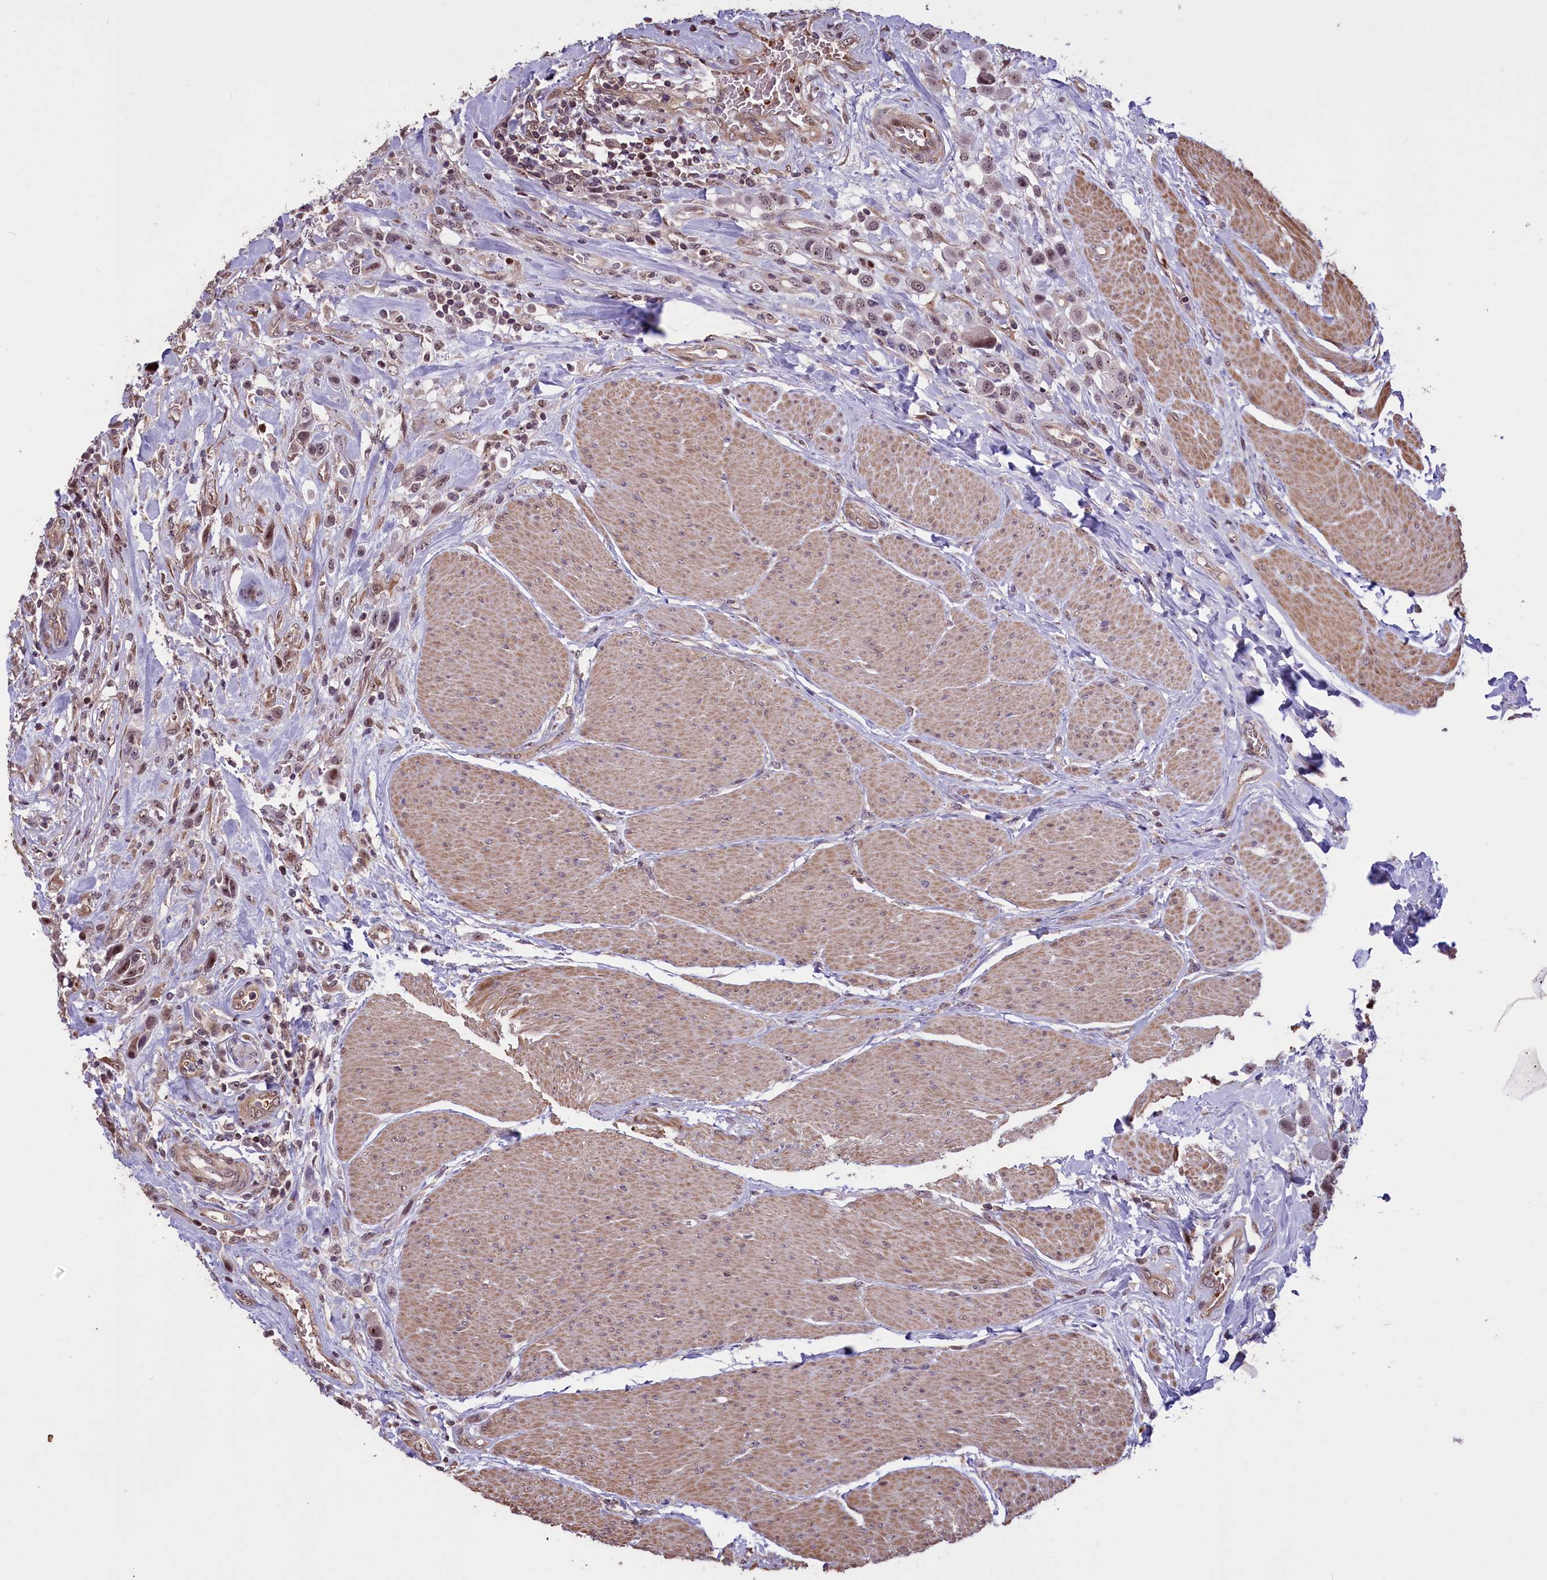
{"staining": {"intensity": "weak", "quantity": ">75%", "location": "nuclear"}, "tissue": "urothelial cancer", "cell_type": "Tumor cells", "image_type": "cancer", "snomed": [{"axis": "morphology", "description": "Urothelial carcinoma, High grade"}, {"axis": "topography", "description": "Urinary bladder"}], "caption": "Immunohistochemistry (IHC) staining of urothelial cancer, which demonstrates low levels of weak nuclear staining in approximately >75% of tumor cells indicating weak nuclear protein positivity. The staining was performed using DAB (brown) for protein detection and nuclei were counterstained in hematoxylin (blue).", "gene": "SHFL", "patient": {"sex": "male", "age": 50}}